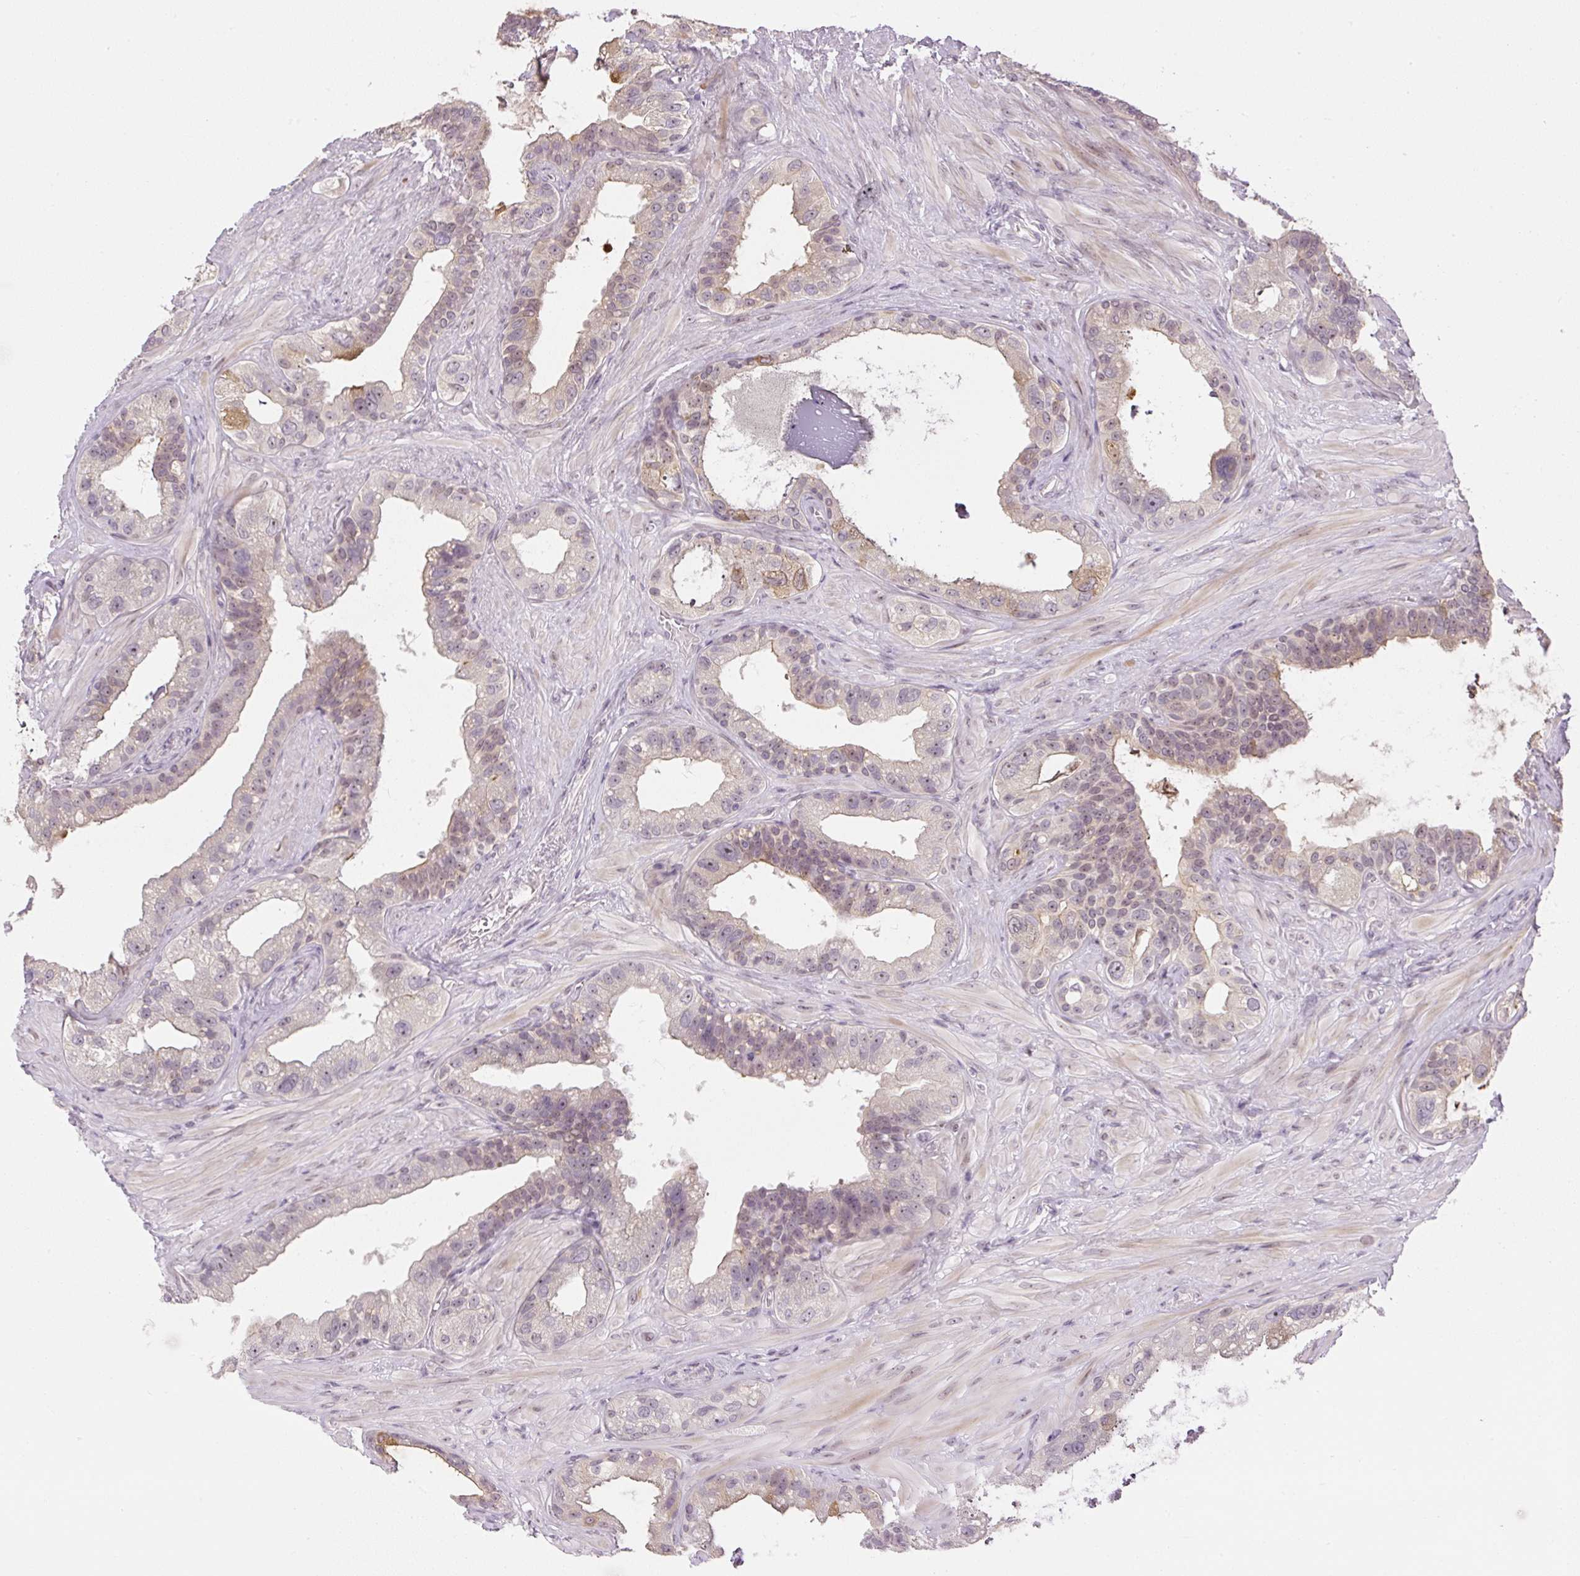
{"staining": {"intensity": "weak", "quantity": ">75%", "location": "cytoplasmic/membranous,nuclear"}, "tissue": "seminal vesicle", "cell_type": "Glandular cells", "image_type": "normal", "snomed": [{"axis": "morphology", "description": "Normal tissue, NOS"}, {"axis": "topography", "description": "Seminal veicle"}, {"axis": "topography", "description": "Peripheral nerve tissue"}], "caption": "Protein expression analysis of benign seminal vesicle displays weak cytoplasmic/membranous,nuclear staining in about >75% of glandular cells.", "gene": "SGF29", "patient": {"sex": "male", "age": 76}}